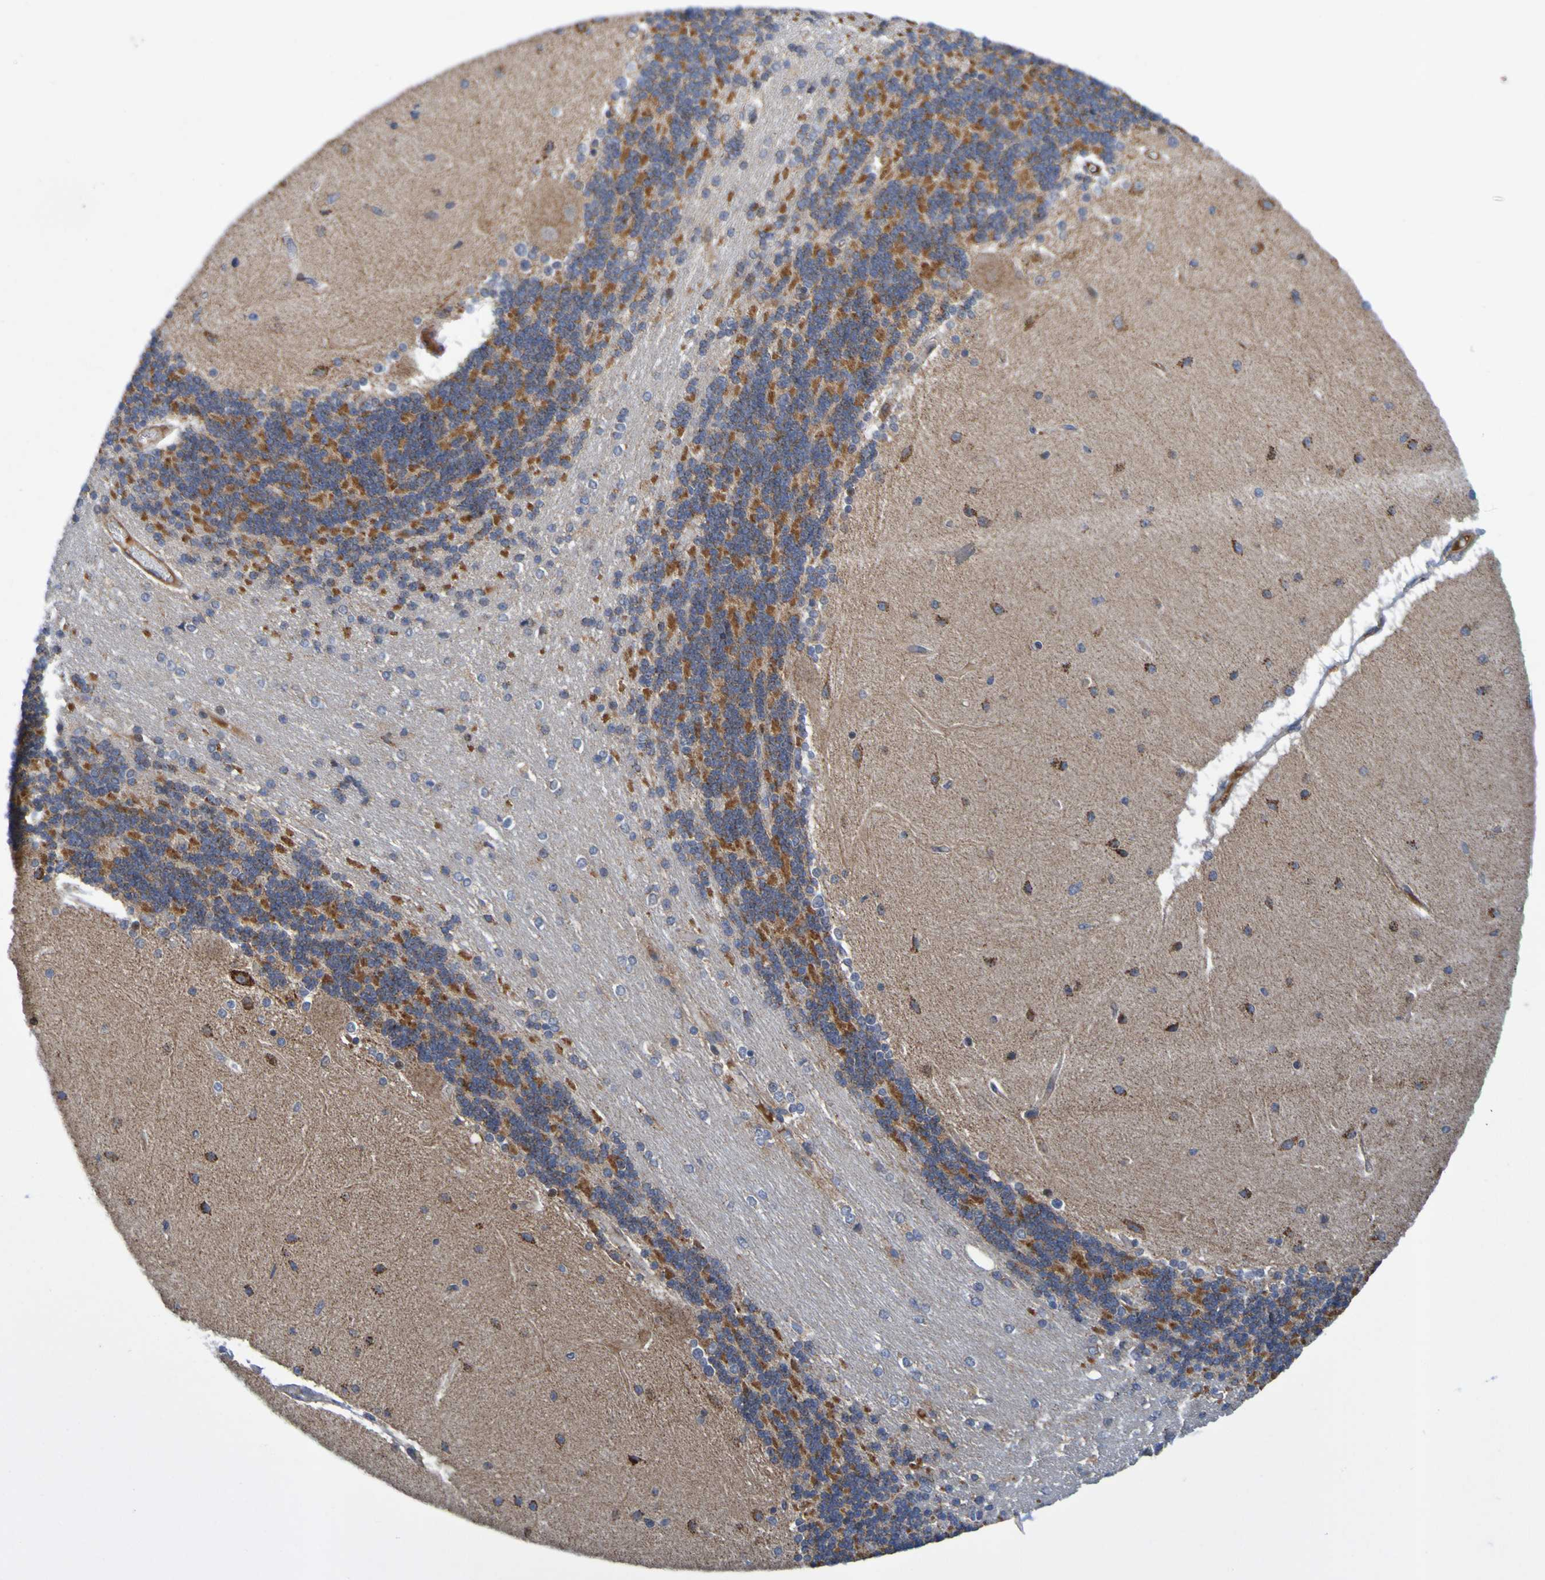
{"staining": {"intensity": "strong", "quantity": "25%-75%", "location": "cytoplasmic/membranous"}, "tissue": "cerebellum", "cell_type": "Cells in granular layer", "image_type": "normal", "snomed": [{"axis": "morphology", "description": "Normal tissue, NOS"}, {"axis": "topography", "description": "Cerebellum"}], "caption": "Immunohistochemical staining of unremarkable human cerebellum exhibits high levels of strong cytoplasmic/membranous staining in approximately 25%-75% of cells in granular layer. (Stains: DAB in brown, nuclei in blue, Microscopy: brightfield microscopy at high magnification).", "gene": "CCDC51", "patient": {"sex": "female", "age": 54}}